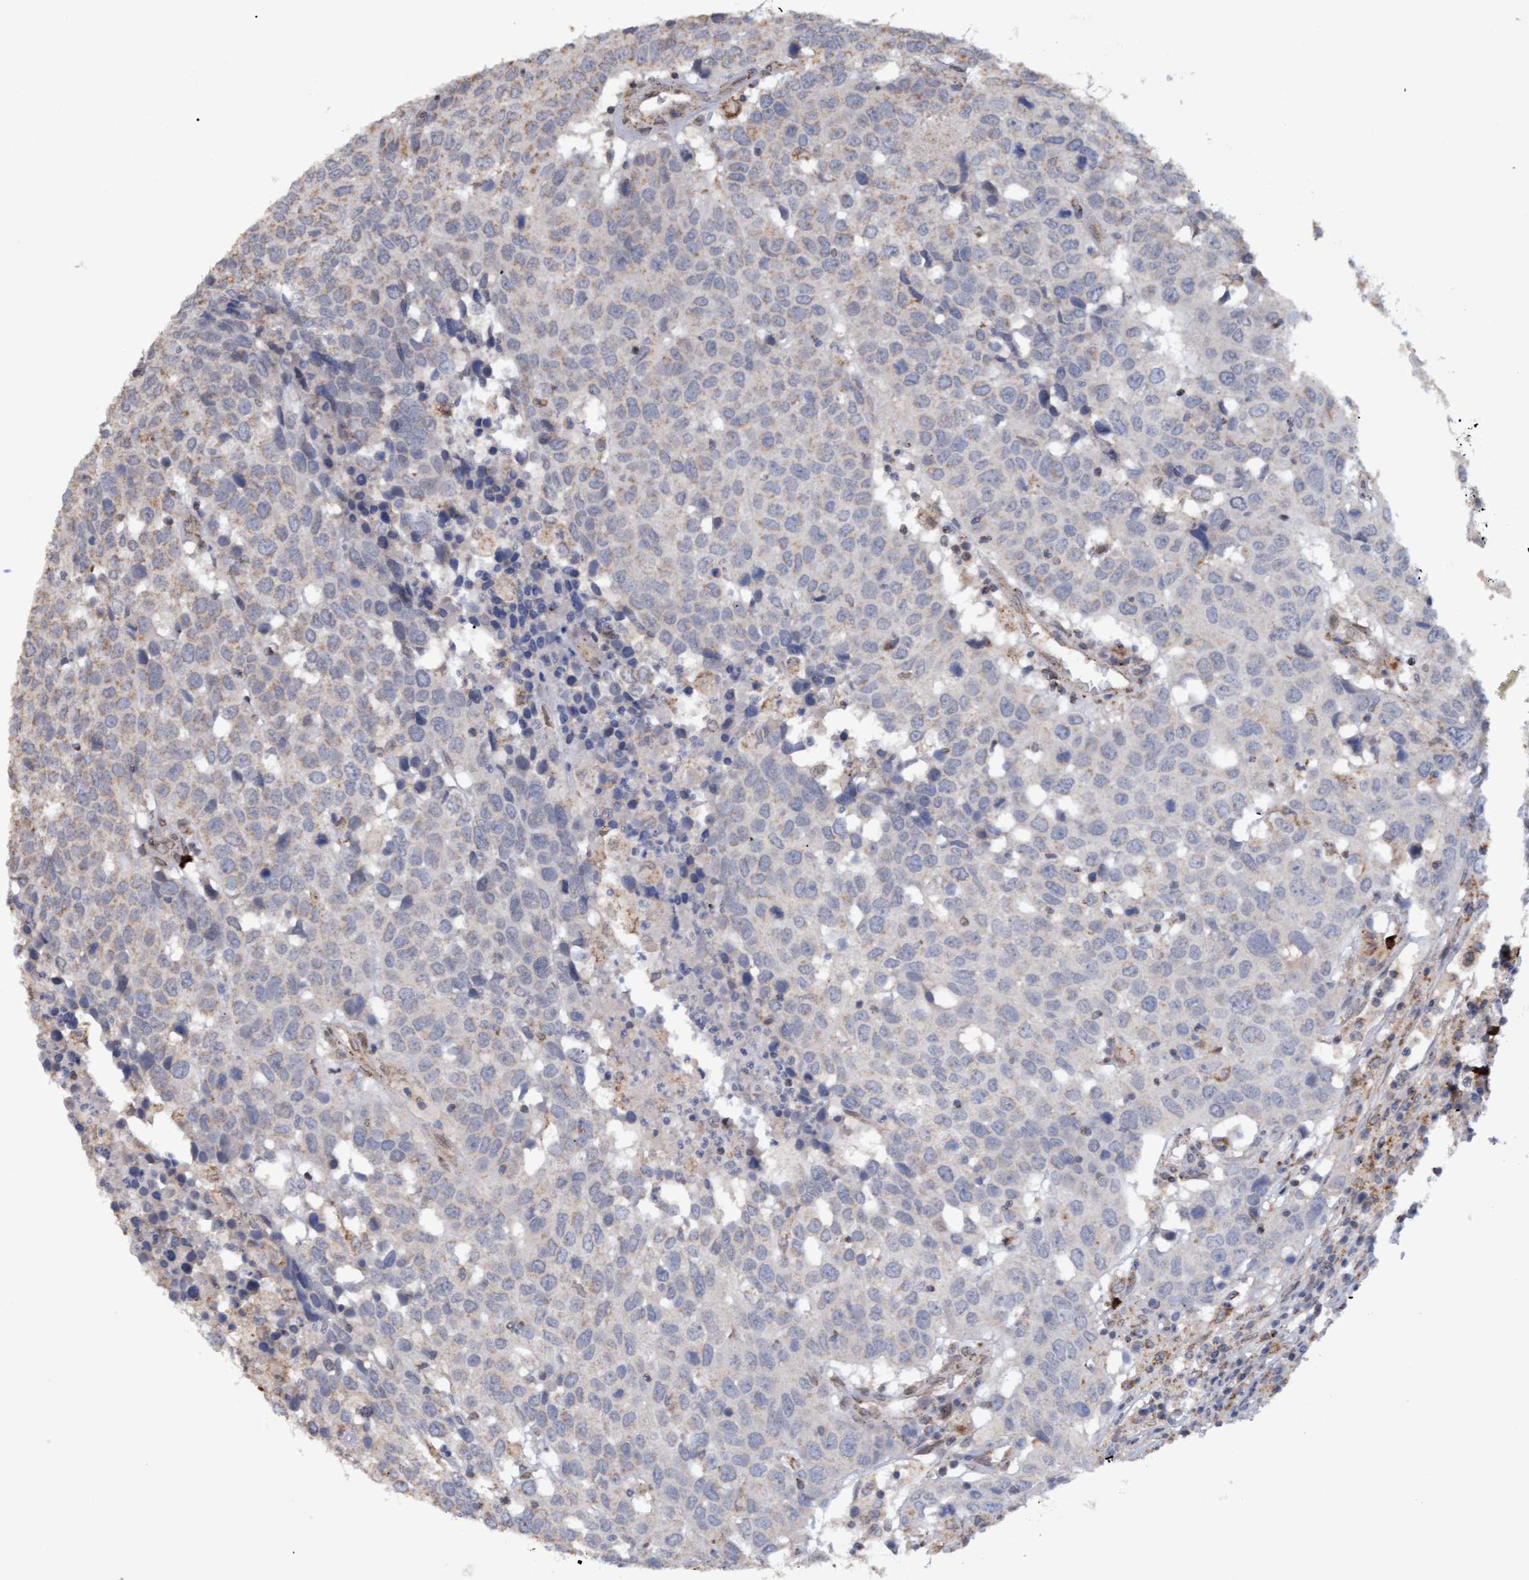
{"staining": {"intensity": "negative", "quantity": "none", "location": "none"}, "tissue": "head and neck cancer", "cell_type": "Tumor cells", "image_type": "cancer", "snomed": [{"axis": "morphology", "description": "Squamous cell carcinoma, NOS"}, {"axis": "topography", "description": "Head-Neck"}], "caption": "Immunohistochemical staining of human head and neck squamous cell carcinoma shows no significant positivity in tumor cells. (DAB immunohistochemistry (IHC), high magnification).", "gene": "MGLL", "patient": {"sex": "male", "age": 66}}